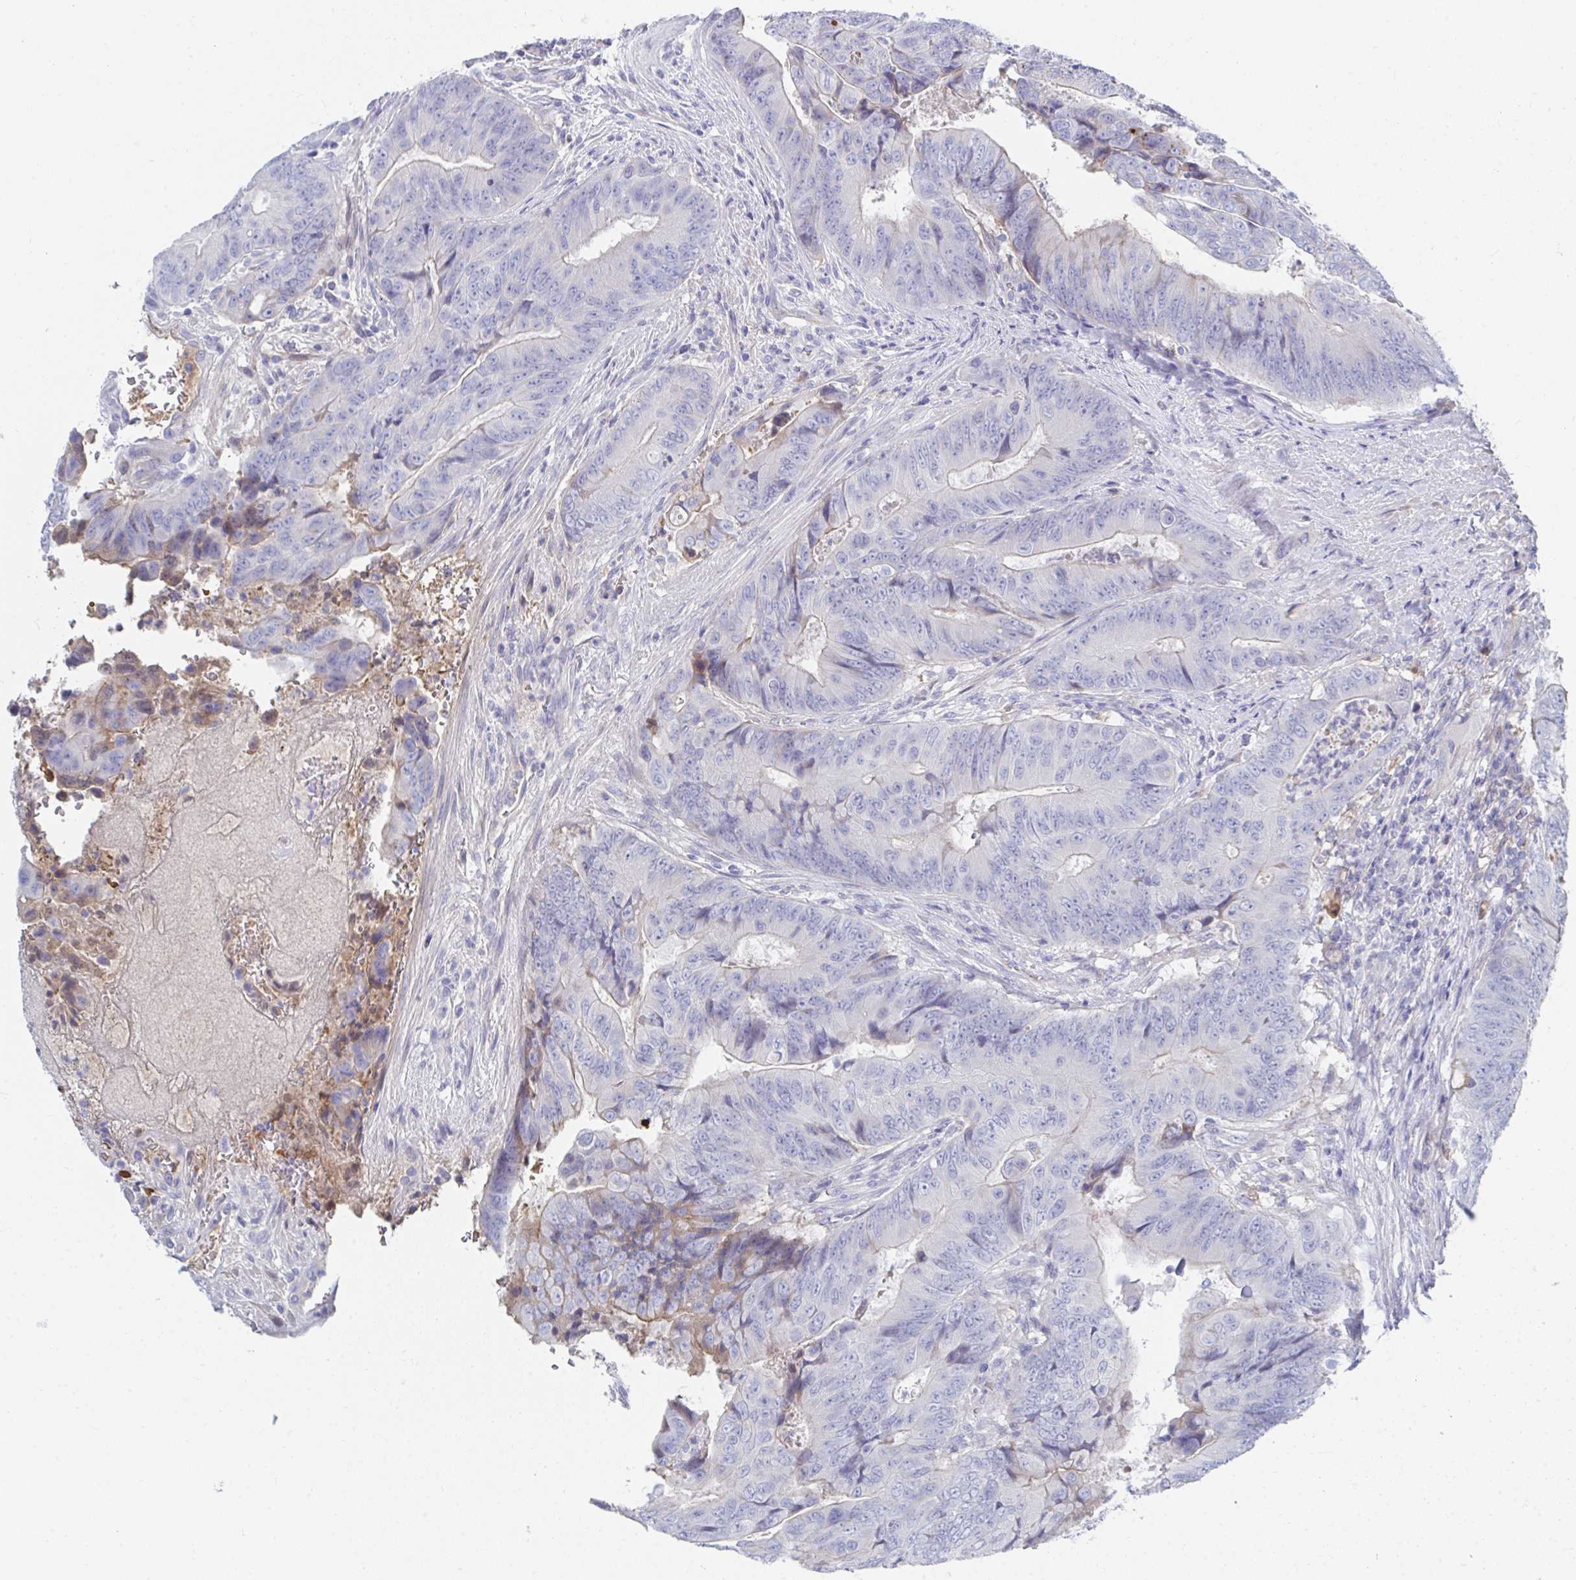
{"staining": {"intensity": "negative", "quantity": "none", "location": "none"}, "tissue": "colorectal cancer", "cell_type": "Tumor cells", "image_type": "cancer", "snomed": [{"axis": "morphology", "description": "Adenocarcinoma, NOS"}, {"axis": "topography", "description": "Colon"}], "caption": "High magnification brightfield microscopy of colorectal cancer (adenocarcinoma) stained with DAB (3,3'-diaminobenzidine) (brown) and counterstained with hematoxylin (blue): tumor cells show no significant positivity.", "gene": "TNFAIP6", "patient": {"sex": "female", "age": 48}}